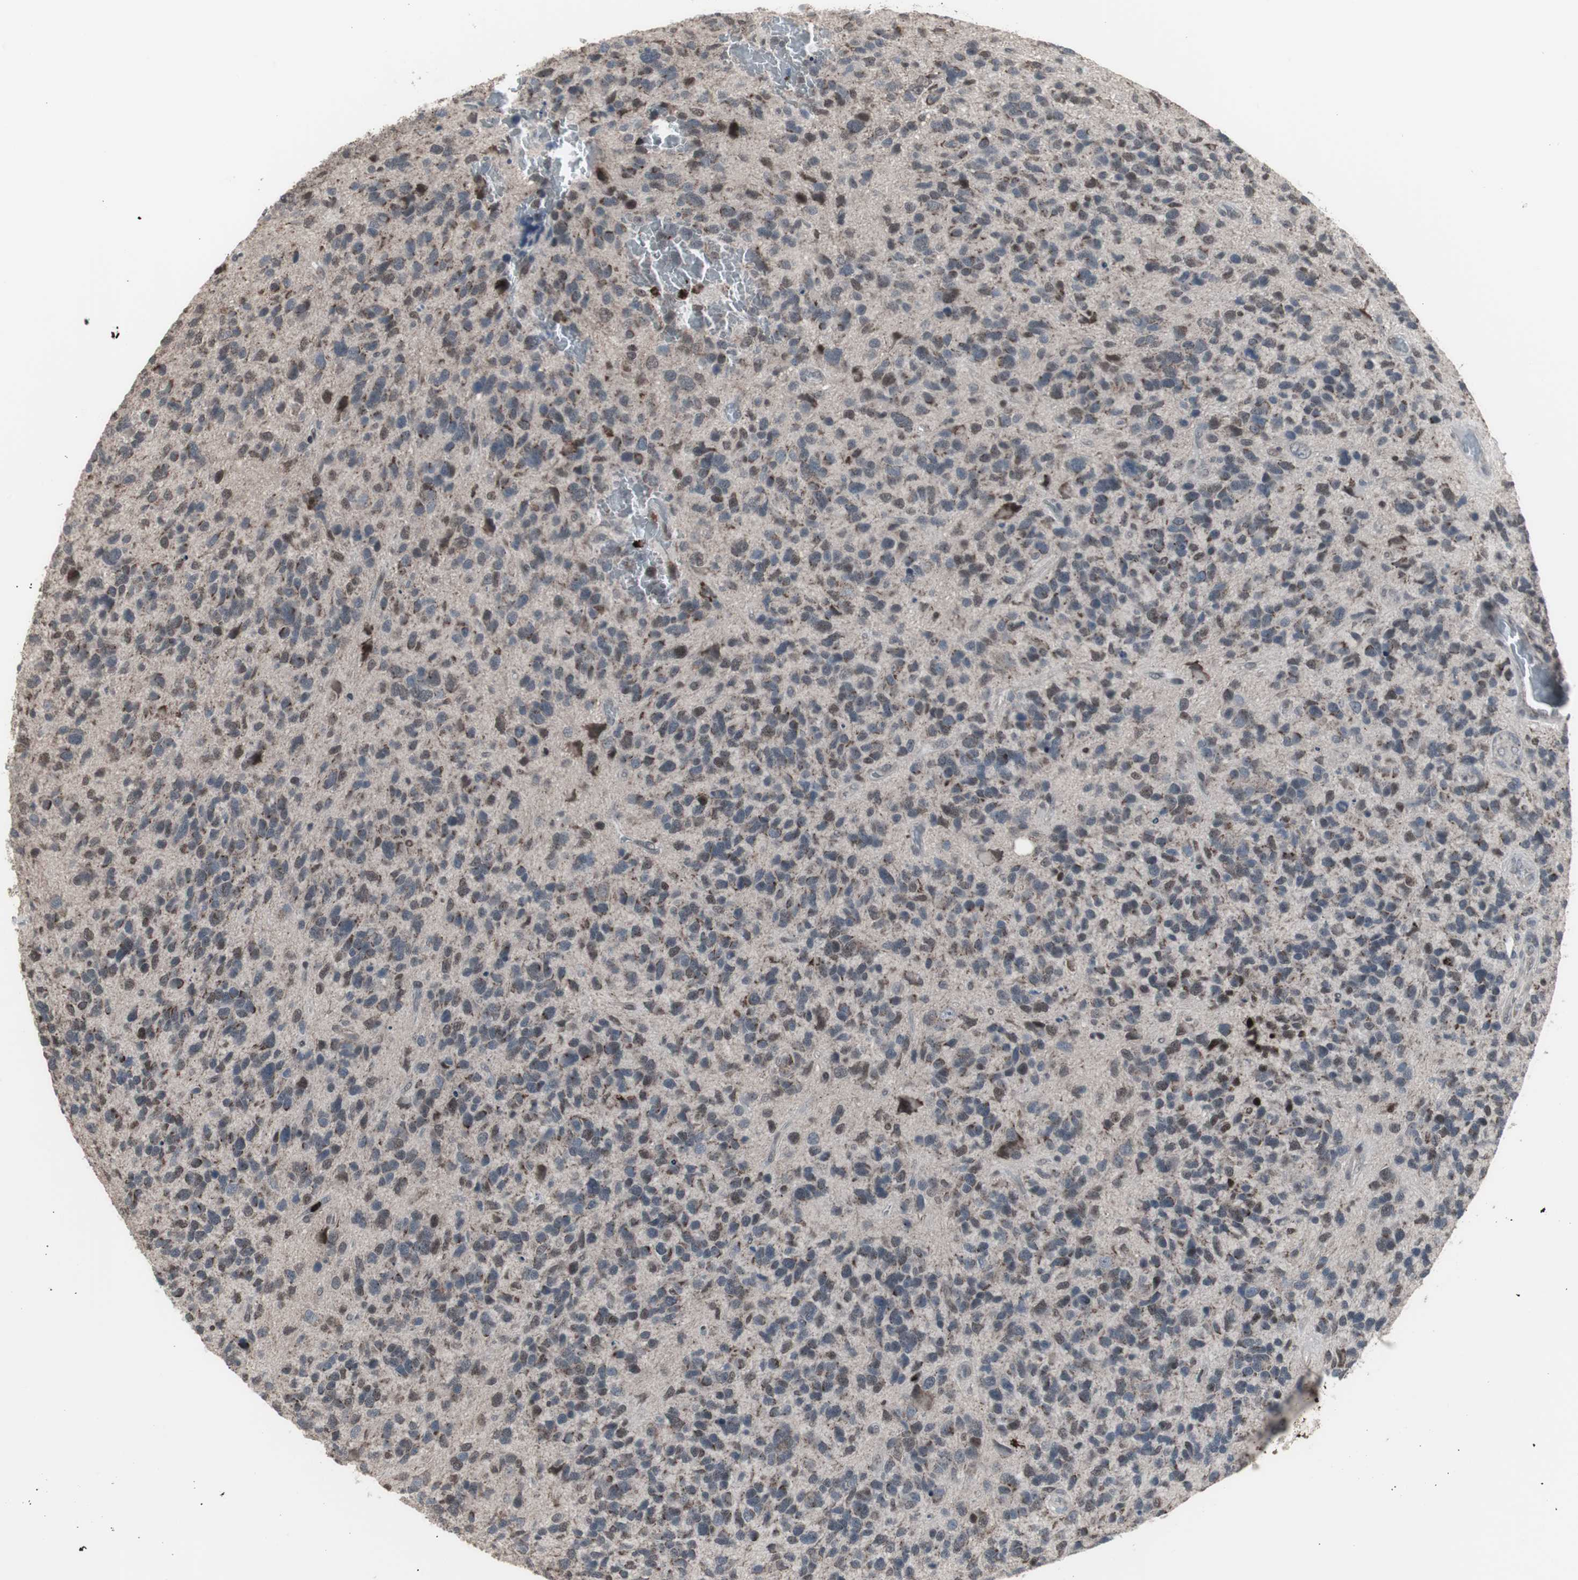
{"staining": {"intensity": "weak", "quantity": "25%-75%", "location": "nuclear"}, "tissue": "glioma", "cell_type": "Tumor cells", "image_type": "cancer", "snomed": [{"axis": "morphology", "description": "Glioma, malignant, High grade"}, {"axis": "topography", "description": "Brain"}], "caption": "The histopathology image exhibits a brown stain indicating the presence of a protein in the nuclear of tumor cells in high-grade glioma (malignant).", "gene": "RXRA", "patient": {"sex": "female", "age": 58}}